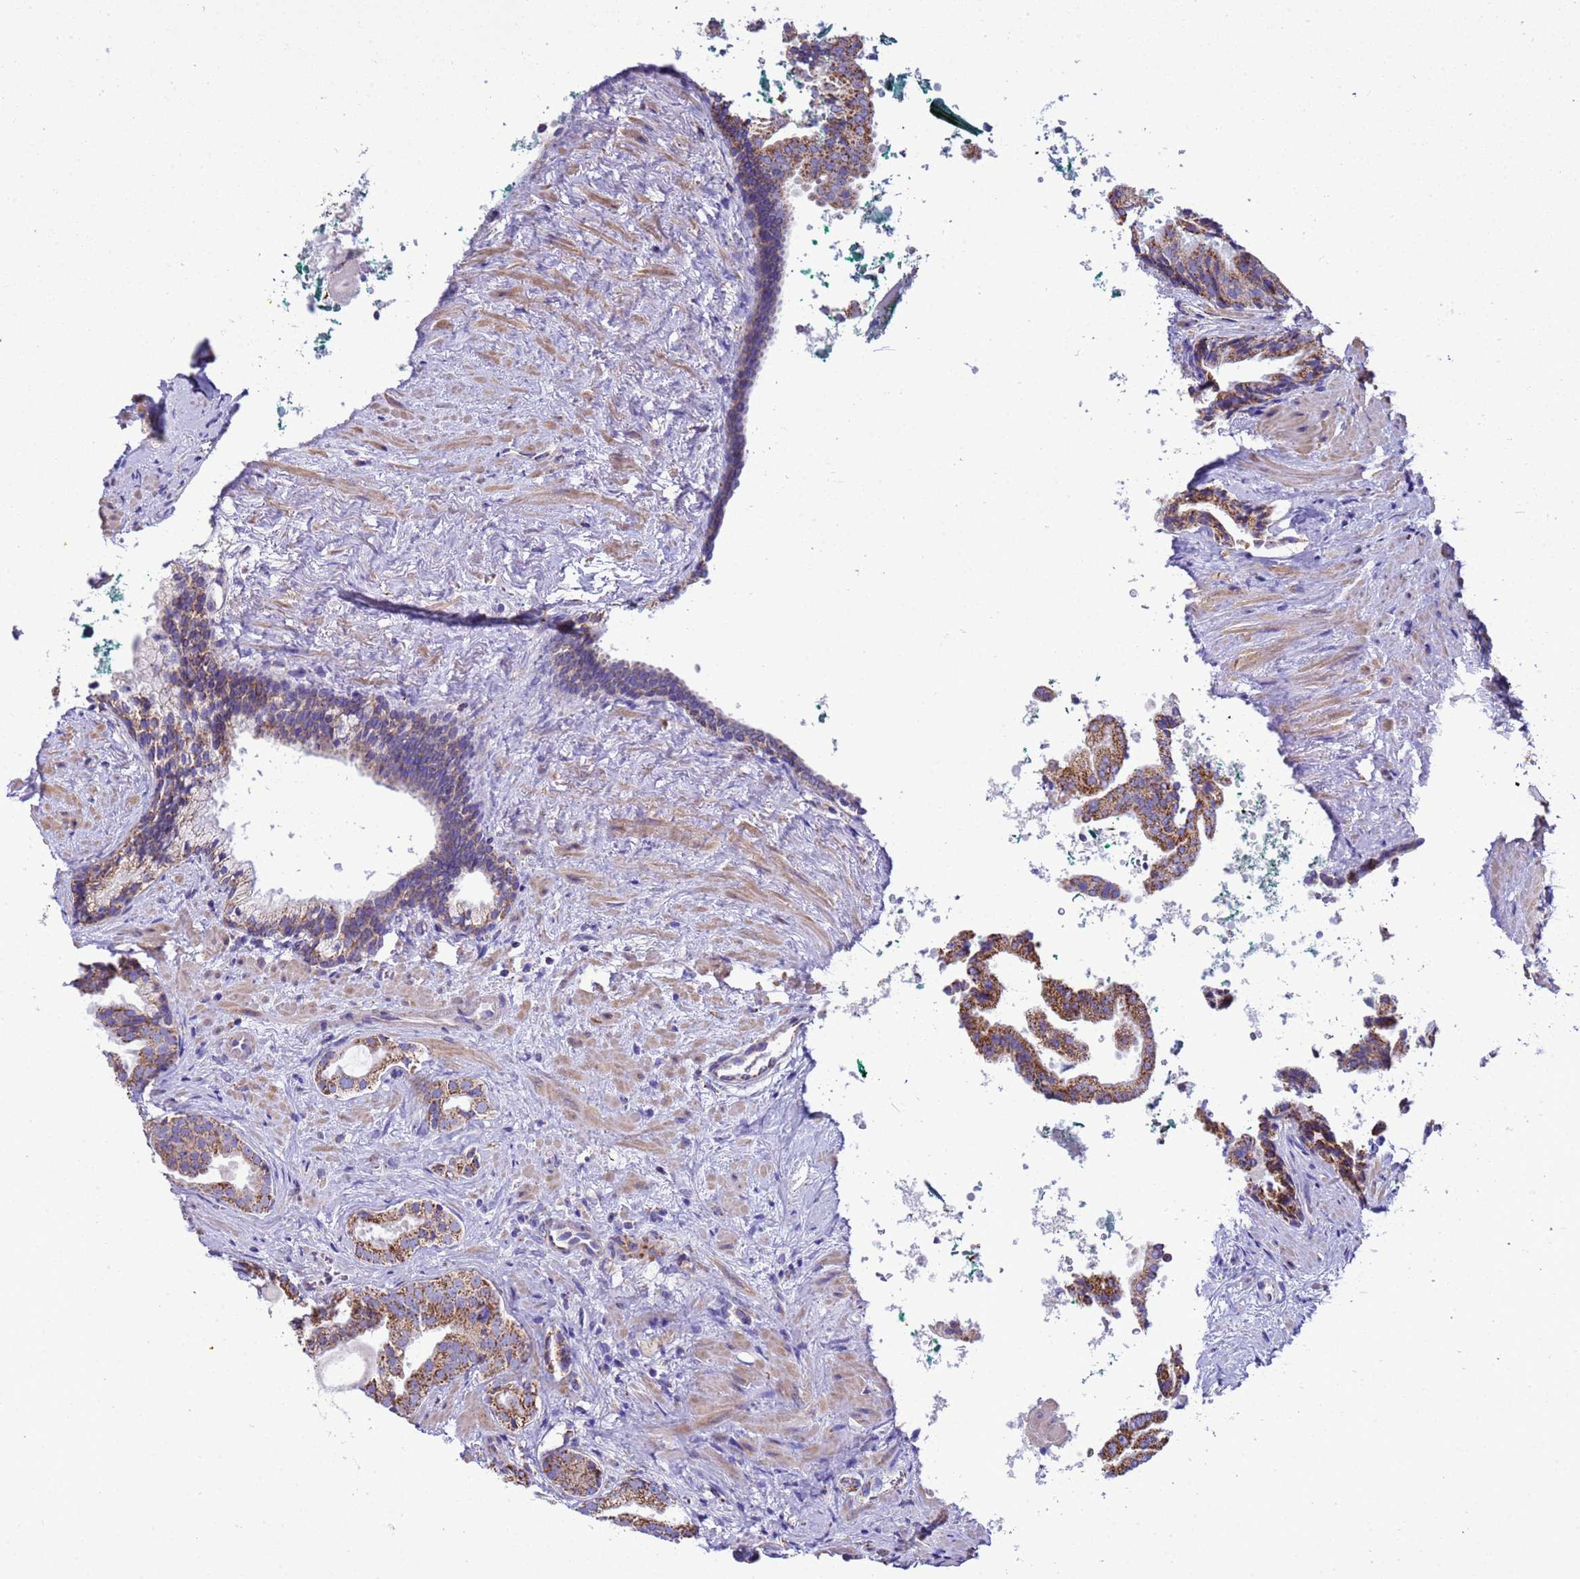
{"staining": {"intensity": "moderate", "quantity": ">75%", "location": "cytoplasmic/membranous"}, "tissue": "prostate cancer", "cell_type": "Tumor cells", "image_type": "cancer", "snomed": [{"axis": "morphology", "description": "Adenocarcinoma, High grade"}, {"axis": "topography", "description": "Prostate"}], "caption": "IHC (DAB) staining of adenocarcinoma (high-grade) (prostate) shows moderate cytoplasmic/membranous protein expression in about >75% of tumor cells.", "gene": "RNF165", "patient": {"sex": "male", "age": 60}}